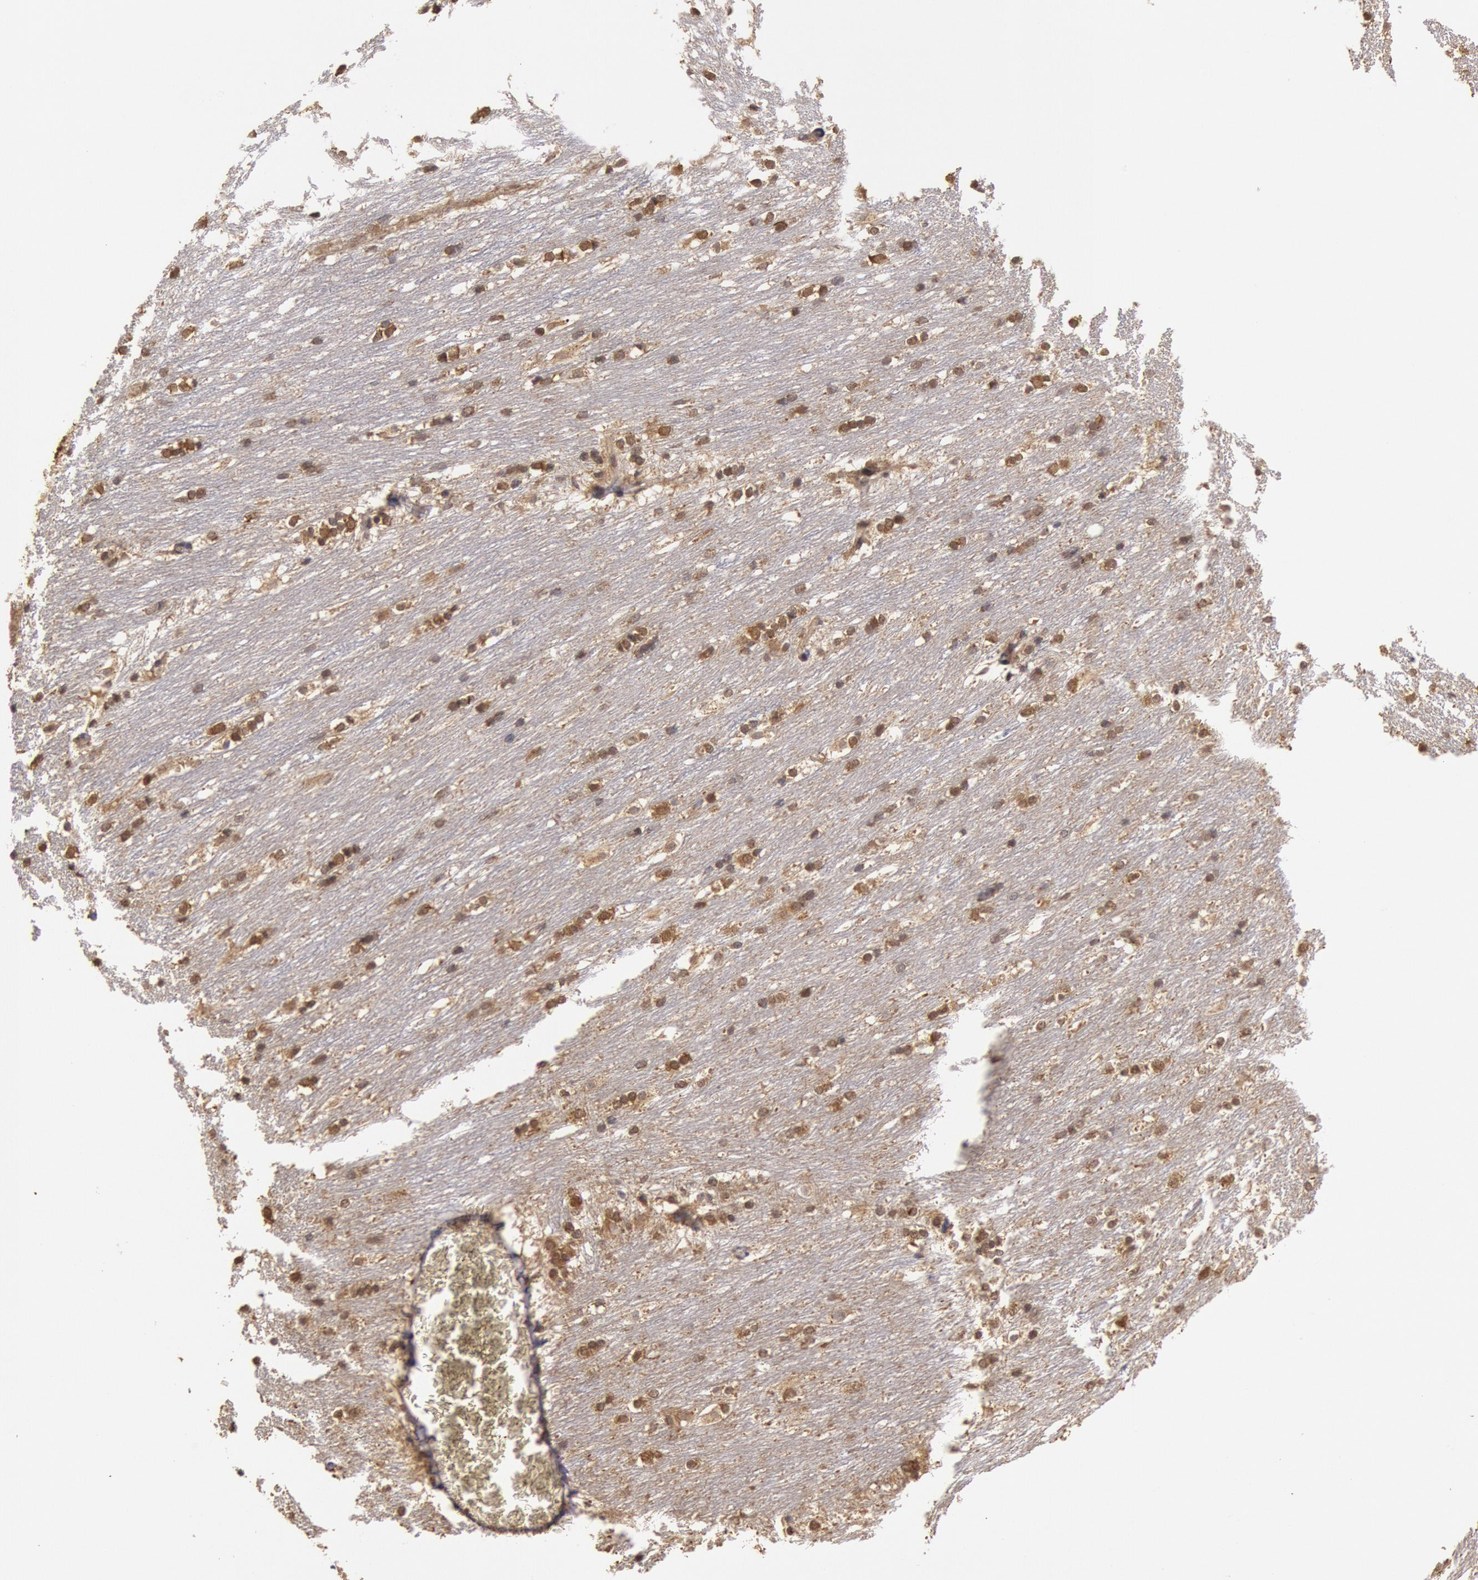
{"staining": {"intensity": "weak", "quantity": "<25%", "location": "cytoplasmic/membranous"}, "tissue": "caudate", "cell_type": "Glial cells", "image_type": "normal", "snomed": [{"axis": "morphology", "description": "Normal tissue, NOS"}, {"axis": "topography", "description": "Lateral ventricle wall"}], "caption": "Glial cells are negative for protein expression in benign human caudate. (DAB IHC visualized using brightfield microscopy, high magnification).", "gene": "USP14", "patient": {"sex": "female", "age": 19}}